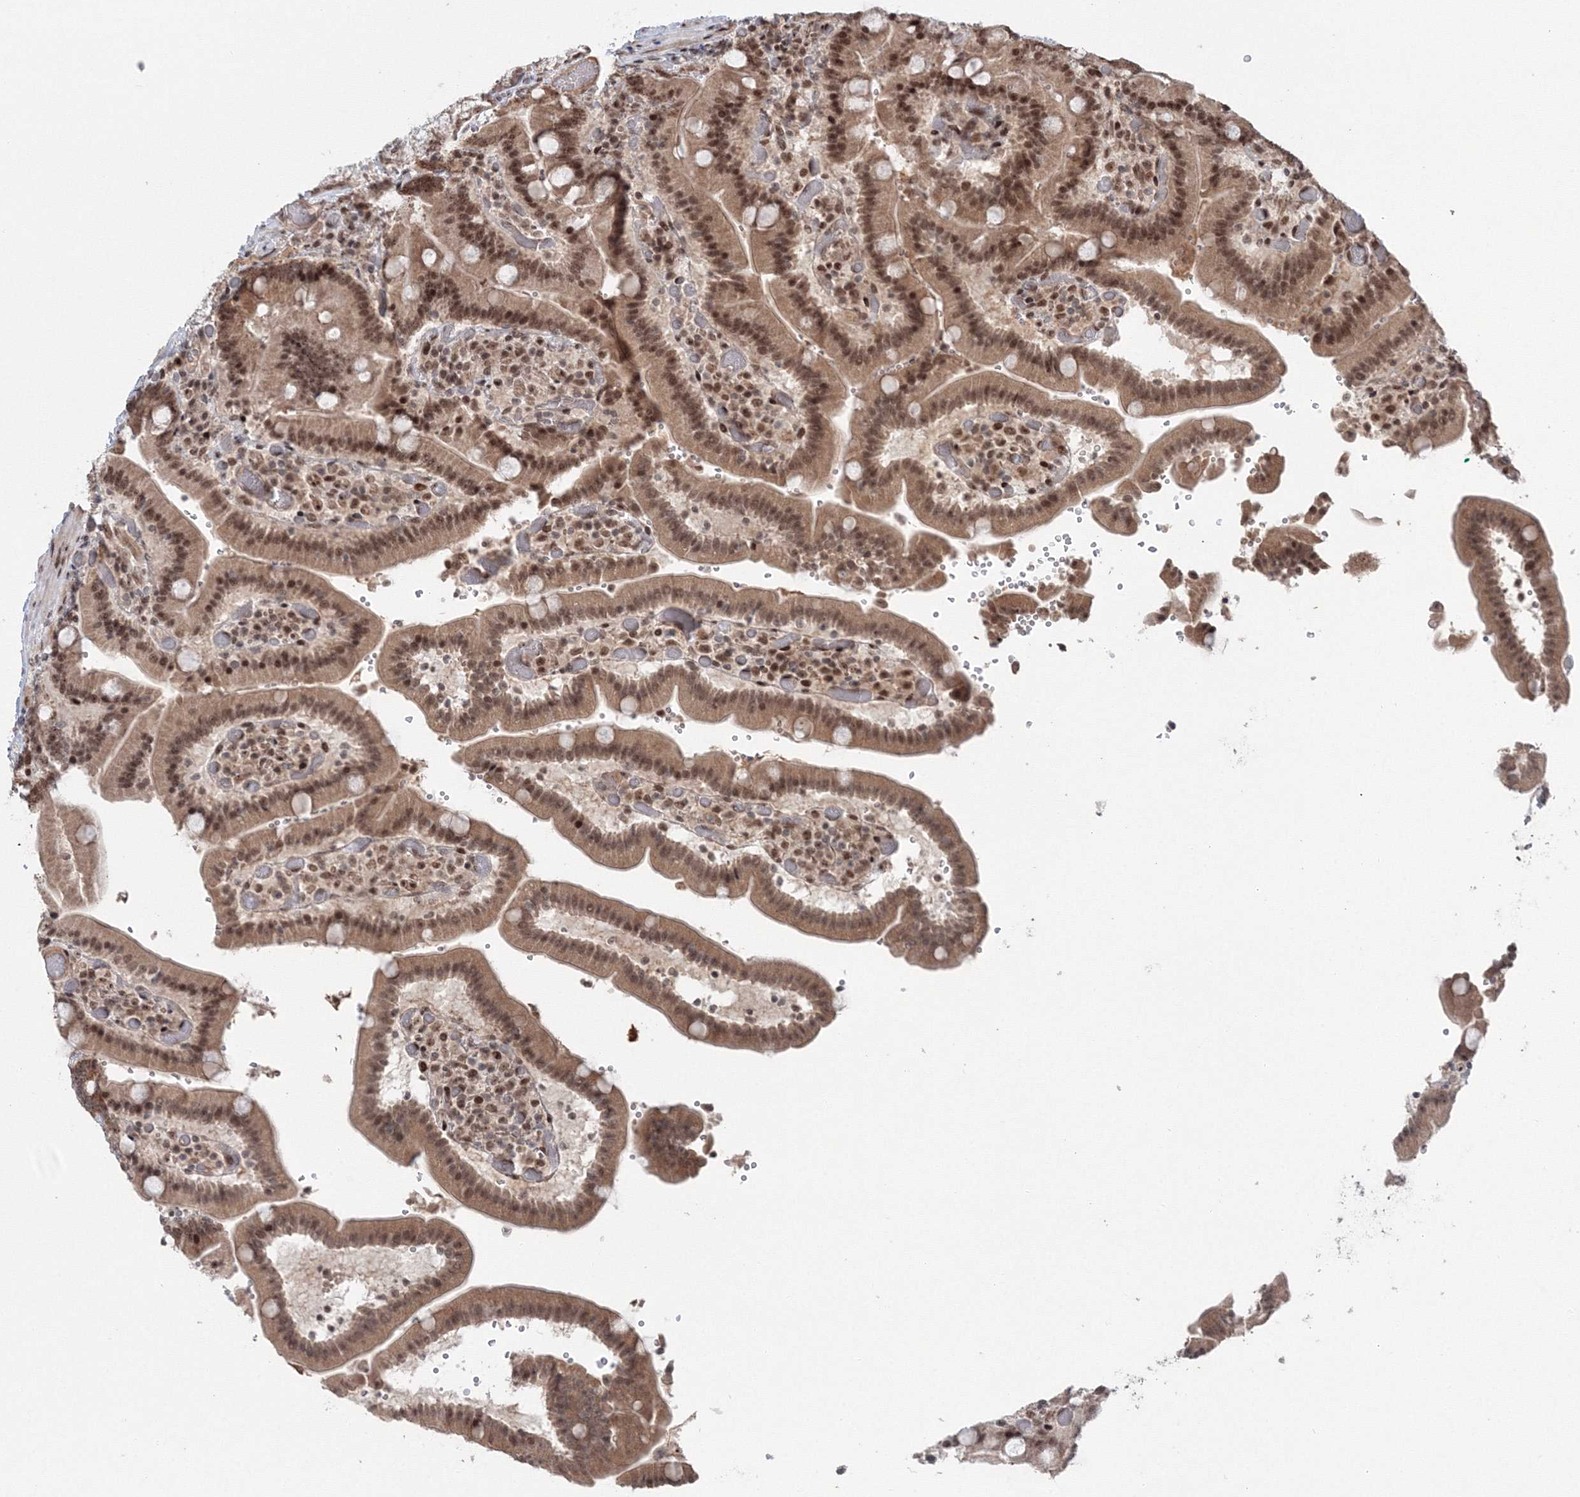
{"staining": {"intensity": "moderate", "quantity": ">75%", "location": "cytoplasmic/membranous,nuclear"}, "tissue": "duodenum", "cell_type": "Glandular cells", "image_type": "normal", "snomed": [{"axis": "morphology", "description": "Normal tissue, NOS"}, {"axis": "topography", "description": "Duodenum"}], "caption": "This histopathology image exhibits immunohistochemistry (IHC) staining of benign human duodenum, with medium moderate cytoplasmic/membranous,nuclear staining in about >75% of glandular cells.", "gene": "NOA1", "patient": {"sex": "female", "age": 62}}